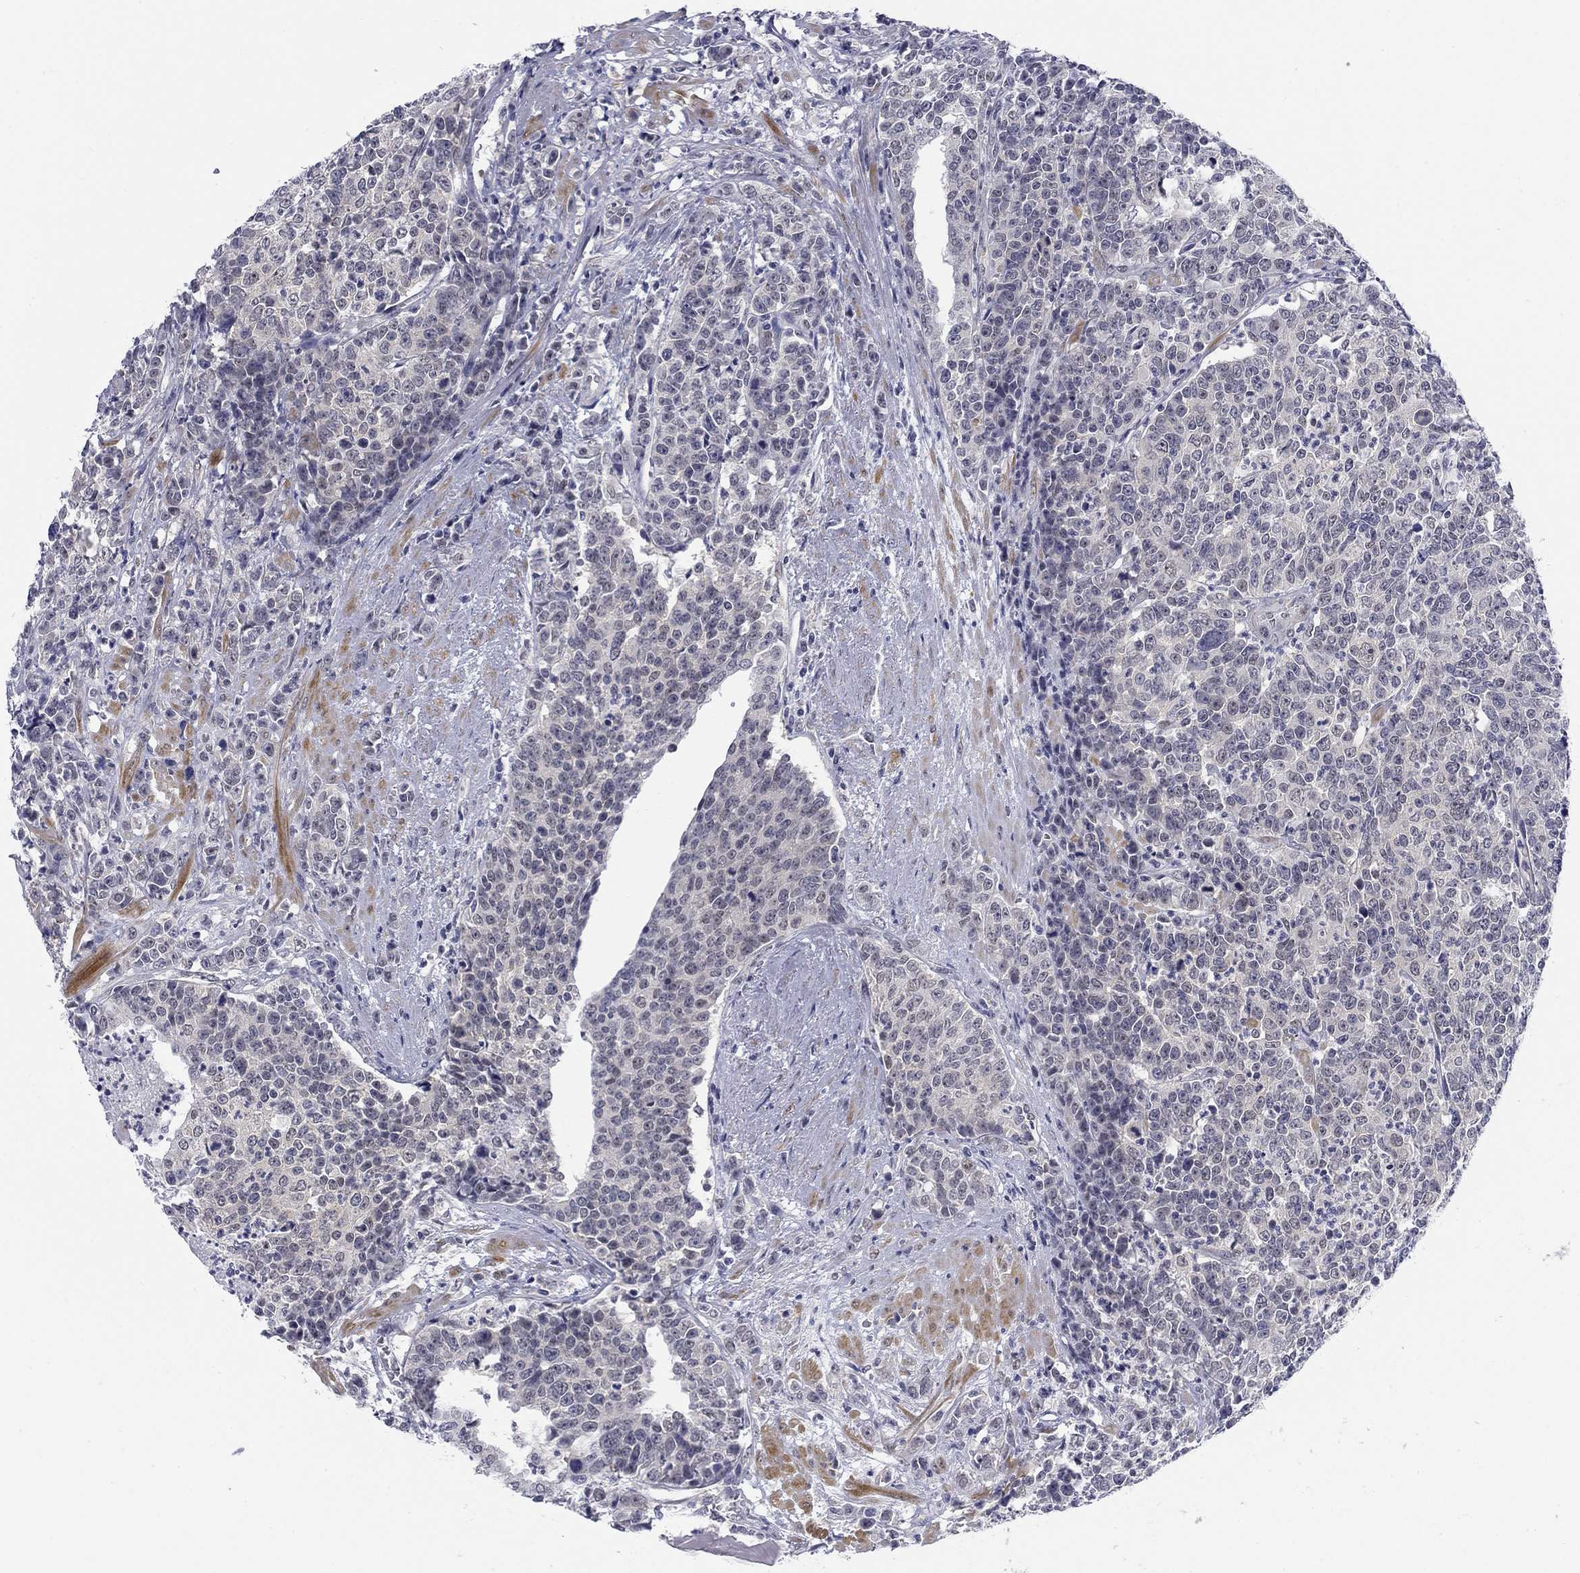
{"staining": {"intensity": "negative", "quantity": "none", "location": "none"}, "tissue": "prostate cancer", "cell_type": "Tumor cells", "image_type": "cancer", "snomed": [{"axis": "morphology", "description": "Adenocarcinoma, NOS"}, {"axis": "topography", "description": "Prostate"}], "caption": "Human prostate cancer (adenocarcinoma) stained for a protein using immunohistochemistry (IHC) displays no expression in tumor cells.", "gene": "TIGD4", "patient": {"sex": "male", "age": 67}}